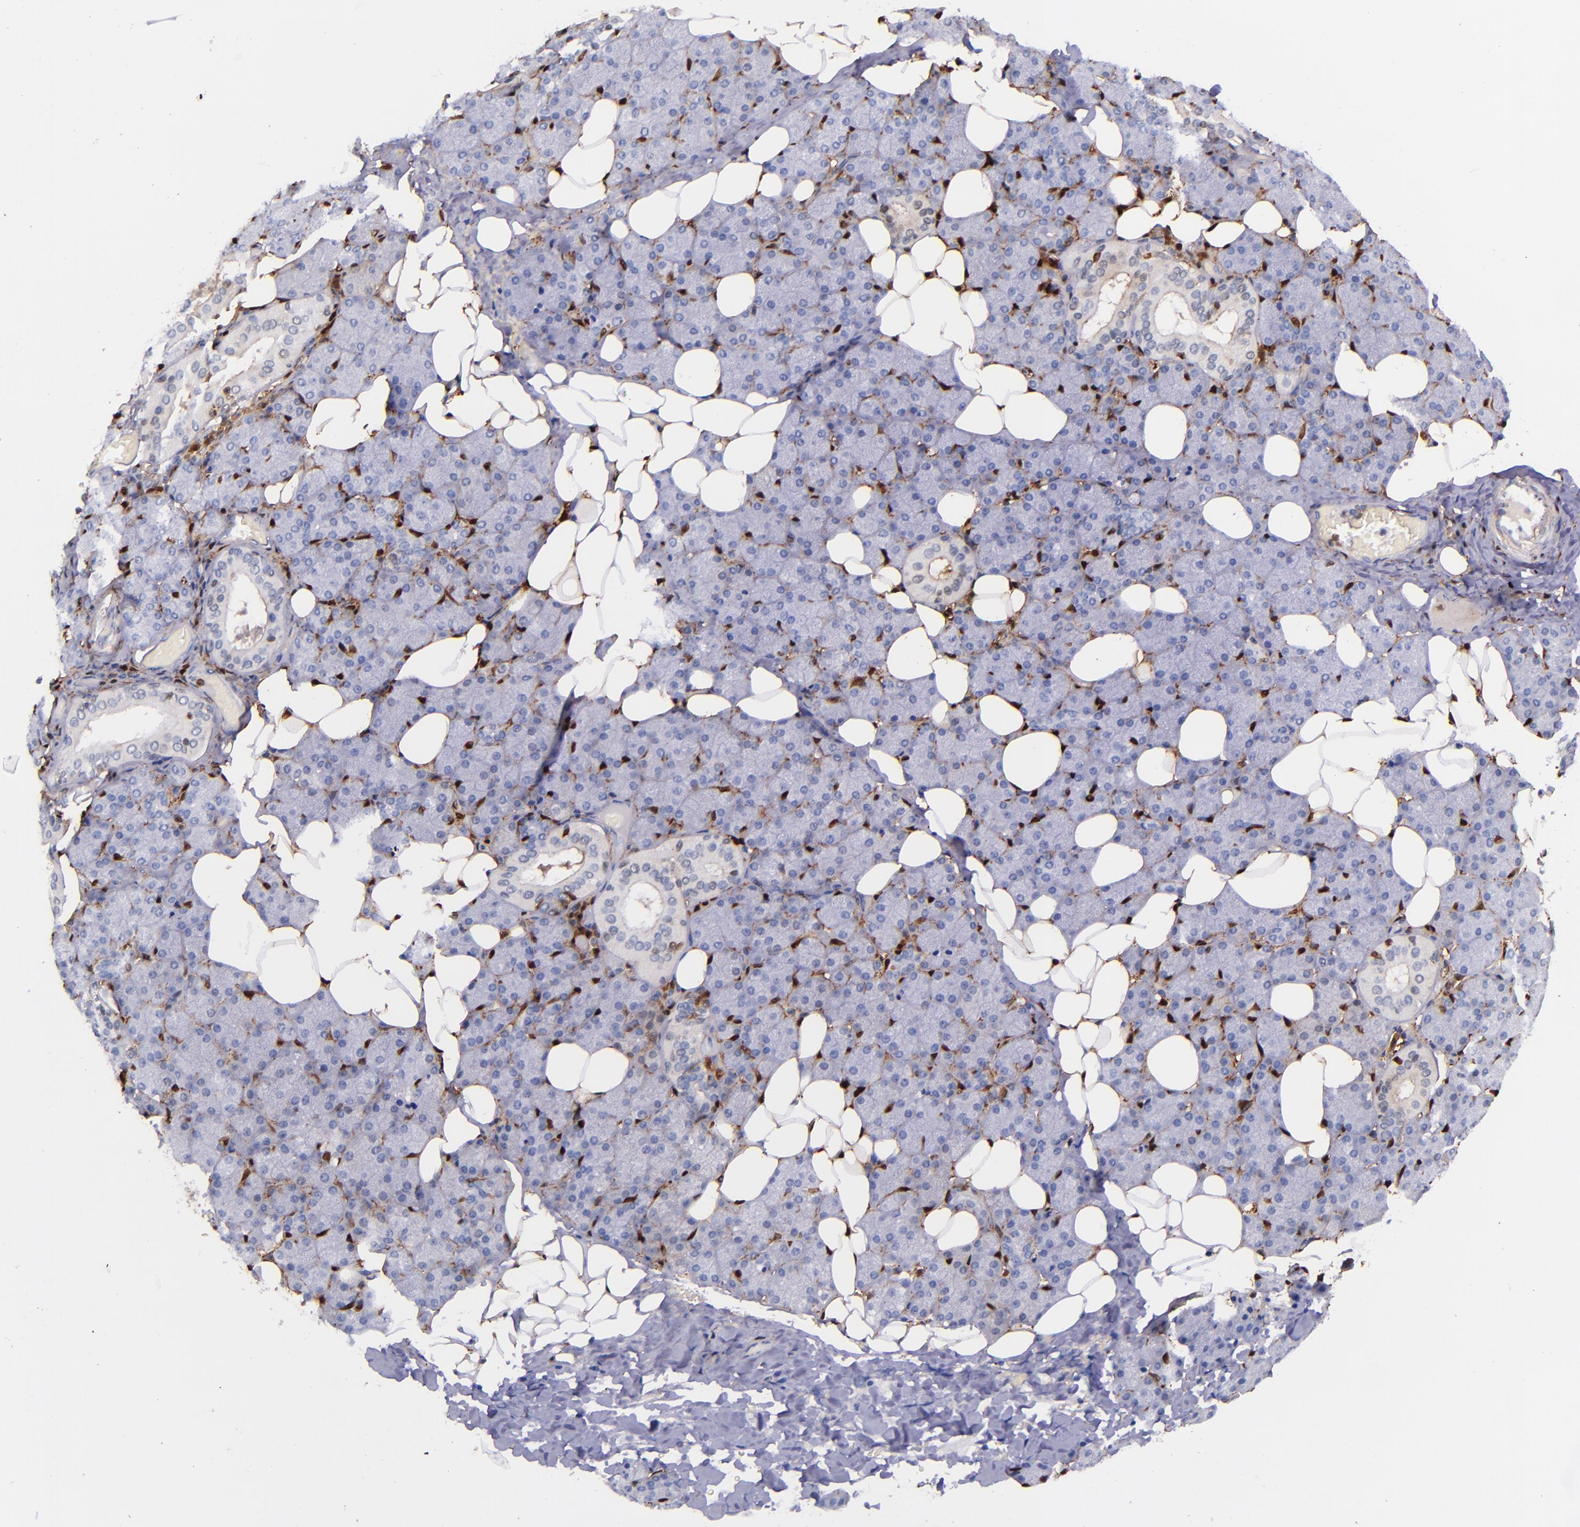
{"staining": {"intensity": "negative", "quantity": "none", "location": "none"}, "tissue": "salivary gland", "cell_type": "Glandular cells", "image_type": "normal", "snomed": [{"axis": "morphology", "description": "Normal tissue, NOS"}, {"axis": "topography", "description": "Lymph node"}, {"axis": "topography", "description": "Salivary gland"}], "caption": "Photomicrograph shows no protein staining in glandular cells of unremarkable salivary gland.", "gene": "LGALS1", "patient": {"sex": "male", "age": 8}}